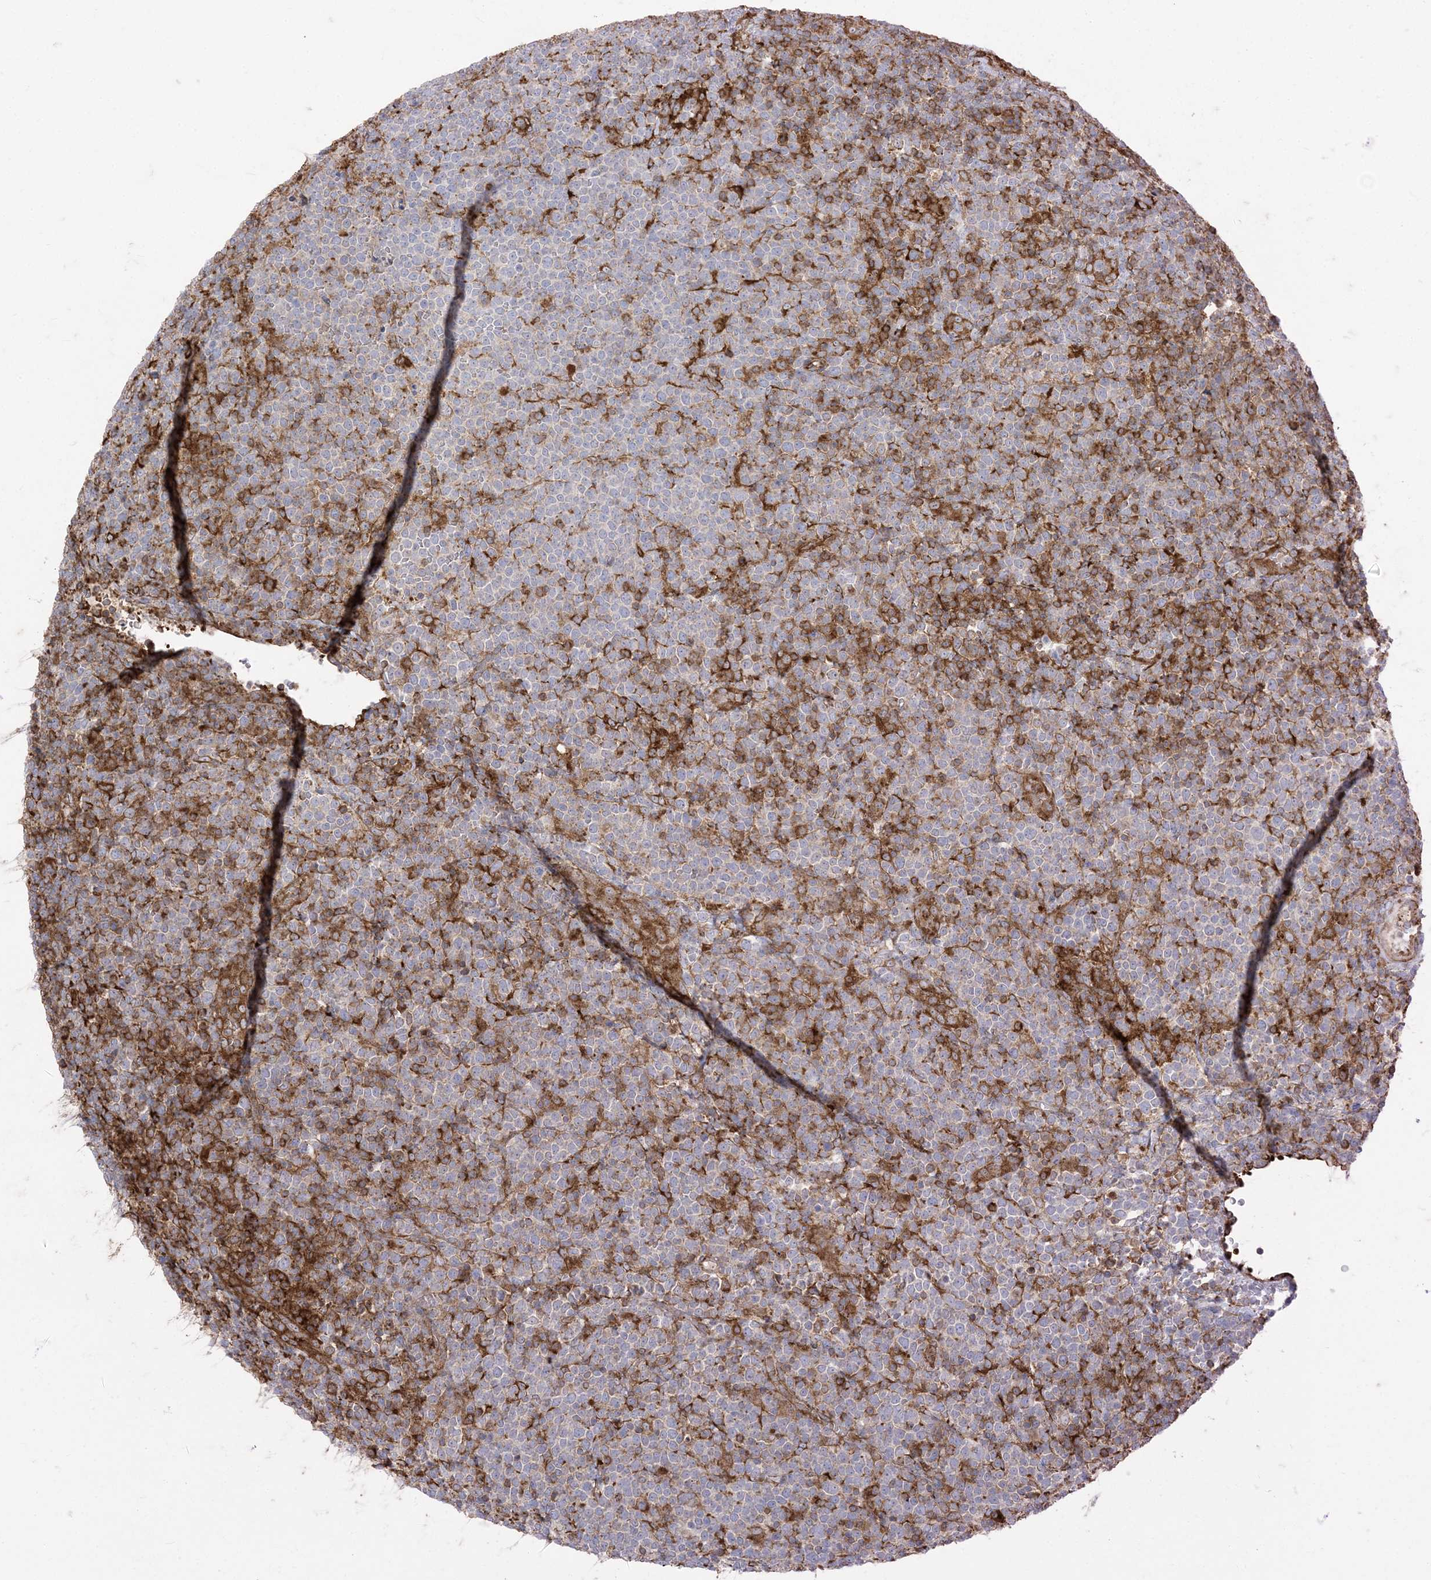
{"staining": {"intensity": "moderate", "quantity": "<25%", "location": "cytoplasmic/membranous"}, "tissue": "lymphoma", "cell_type": "Tumor cells", "image_type": "cancer", "snomed": [{"axis": "morphology", "description": "Malignant lymphoma, non-Hodgkin's type, High grade"}, {"axis": "topography", "description": "Lymph node"}], "caption": "Brown immunohistochemical staining in human lymphoma reveals moderate cytoplasmic/membranous expression in approximately <25% of tumor cells.", "gene": "DERL3", "patient": {"sex": "male", "age": 61}}